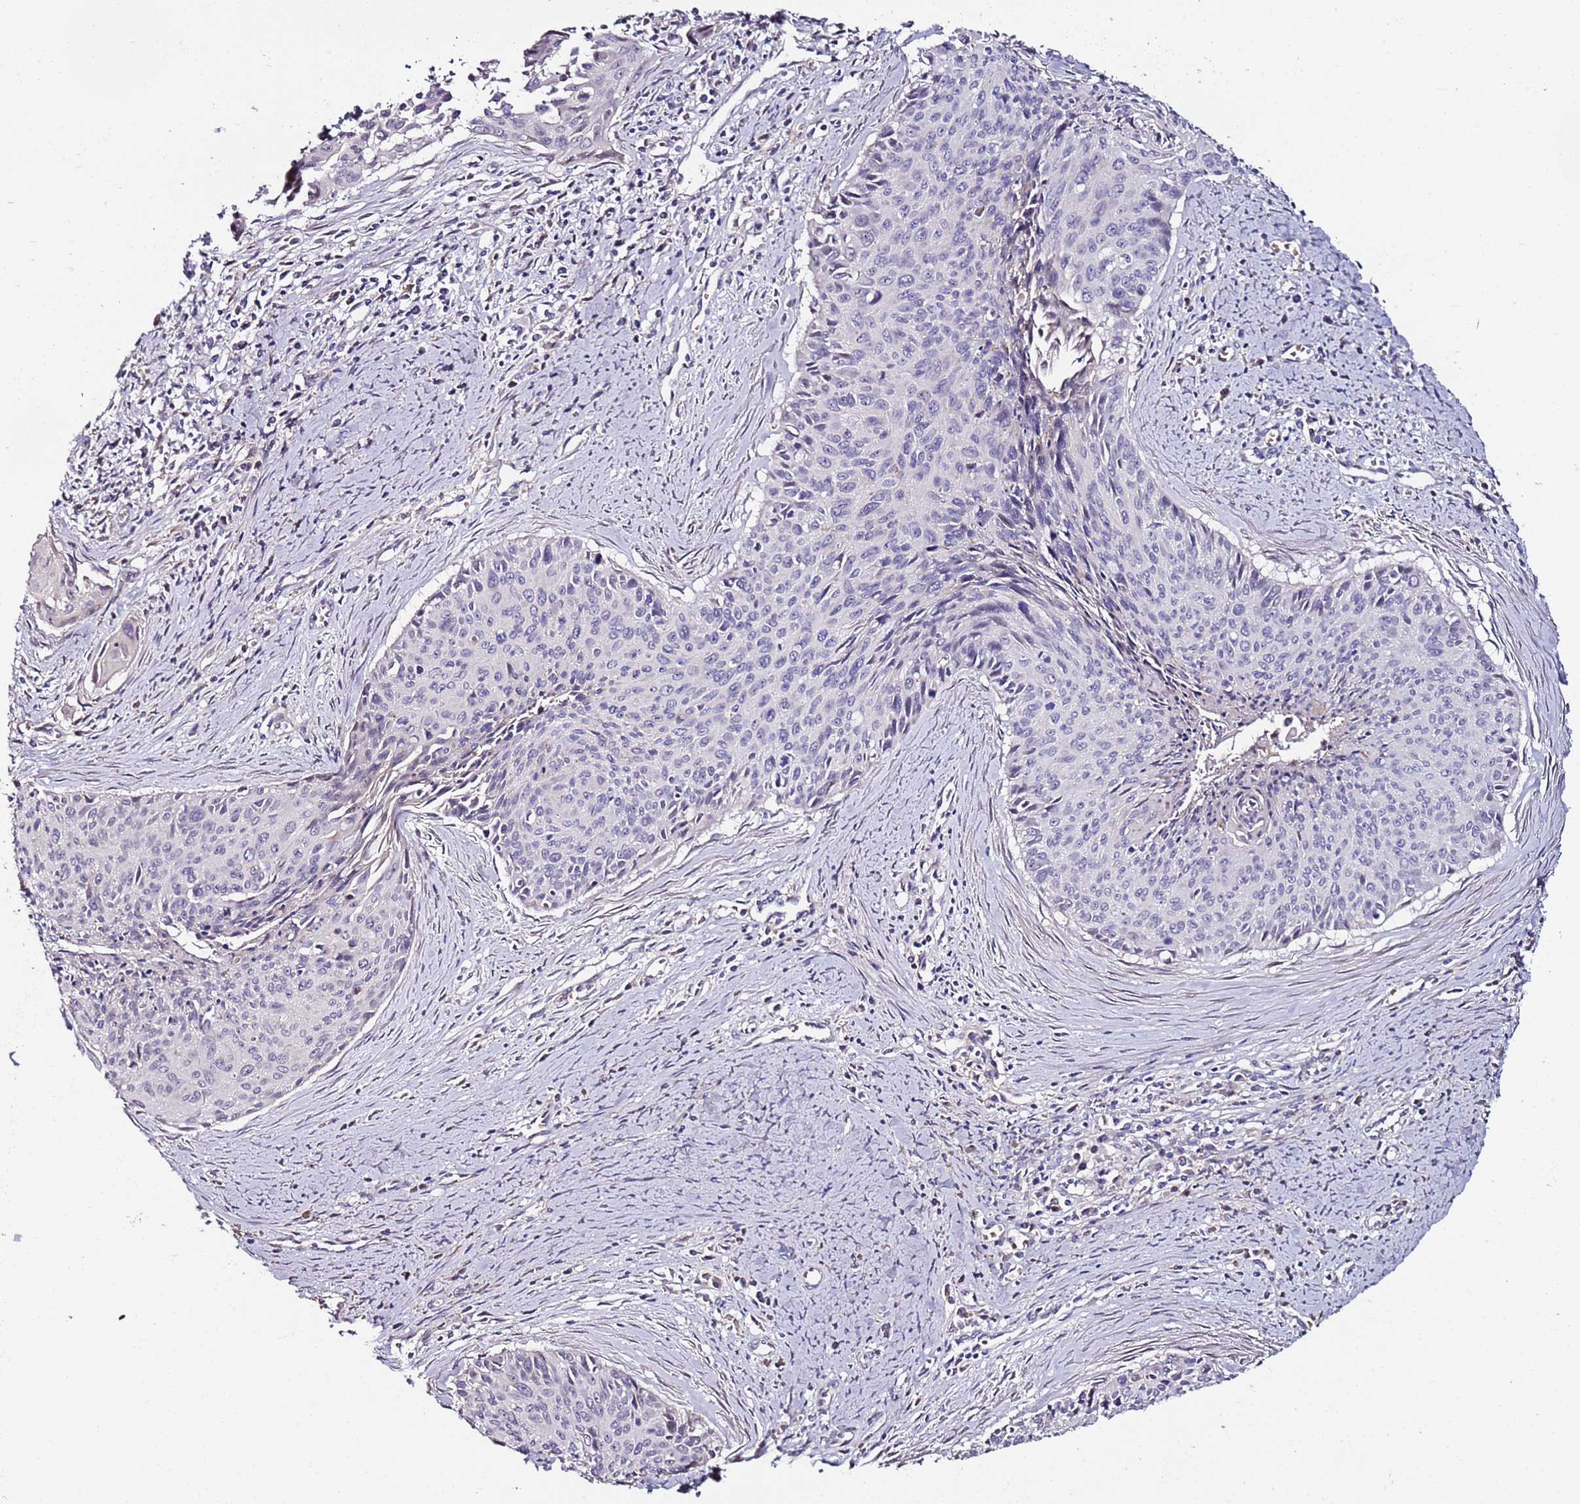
{"staining": {"intensity": "negative", "quantity": "none", "location": "none"}, "tissue": "cervical cancer", "cell_type": "Tumor cells", "image_type": "cancer", "snomed": [{"axis": "morphology", "description": "Squamous cell carcinoma, NOS"}, {"axis": "topography", "description": "Cervix"}], "caption": "The image shows no staining of tumor cells in cervical cancer (squamous cell carcinoma).", "gene": "C3orf80", "patient": {"sex": "female", "age": 55}}